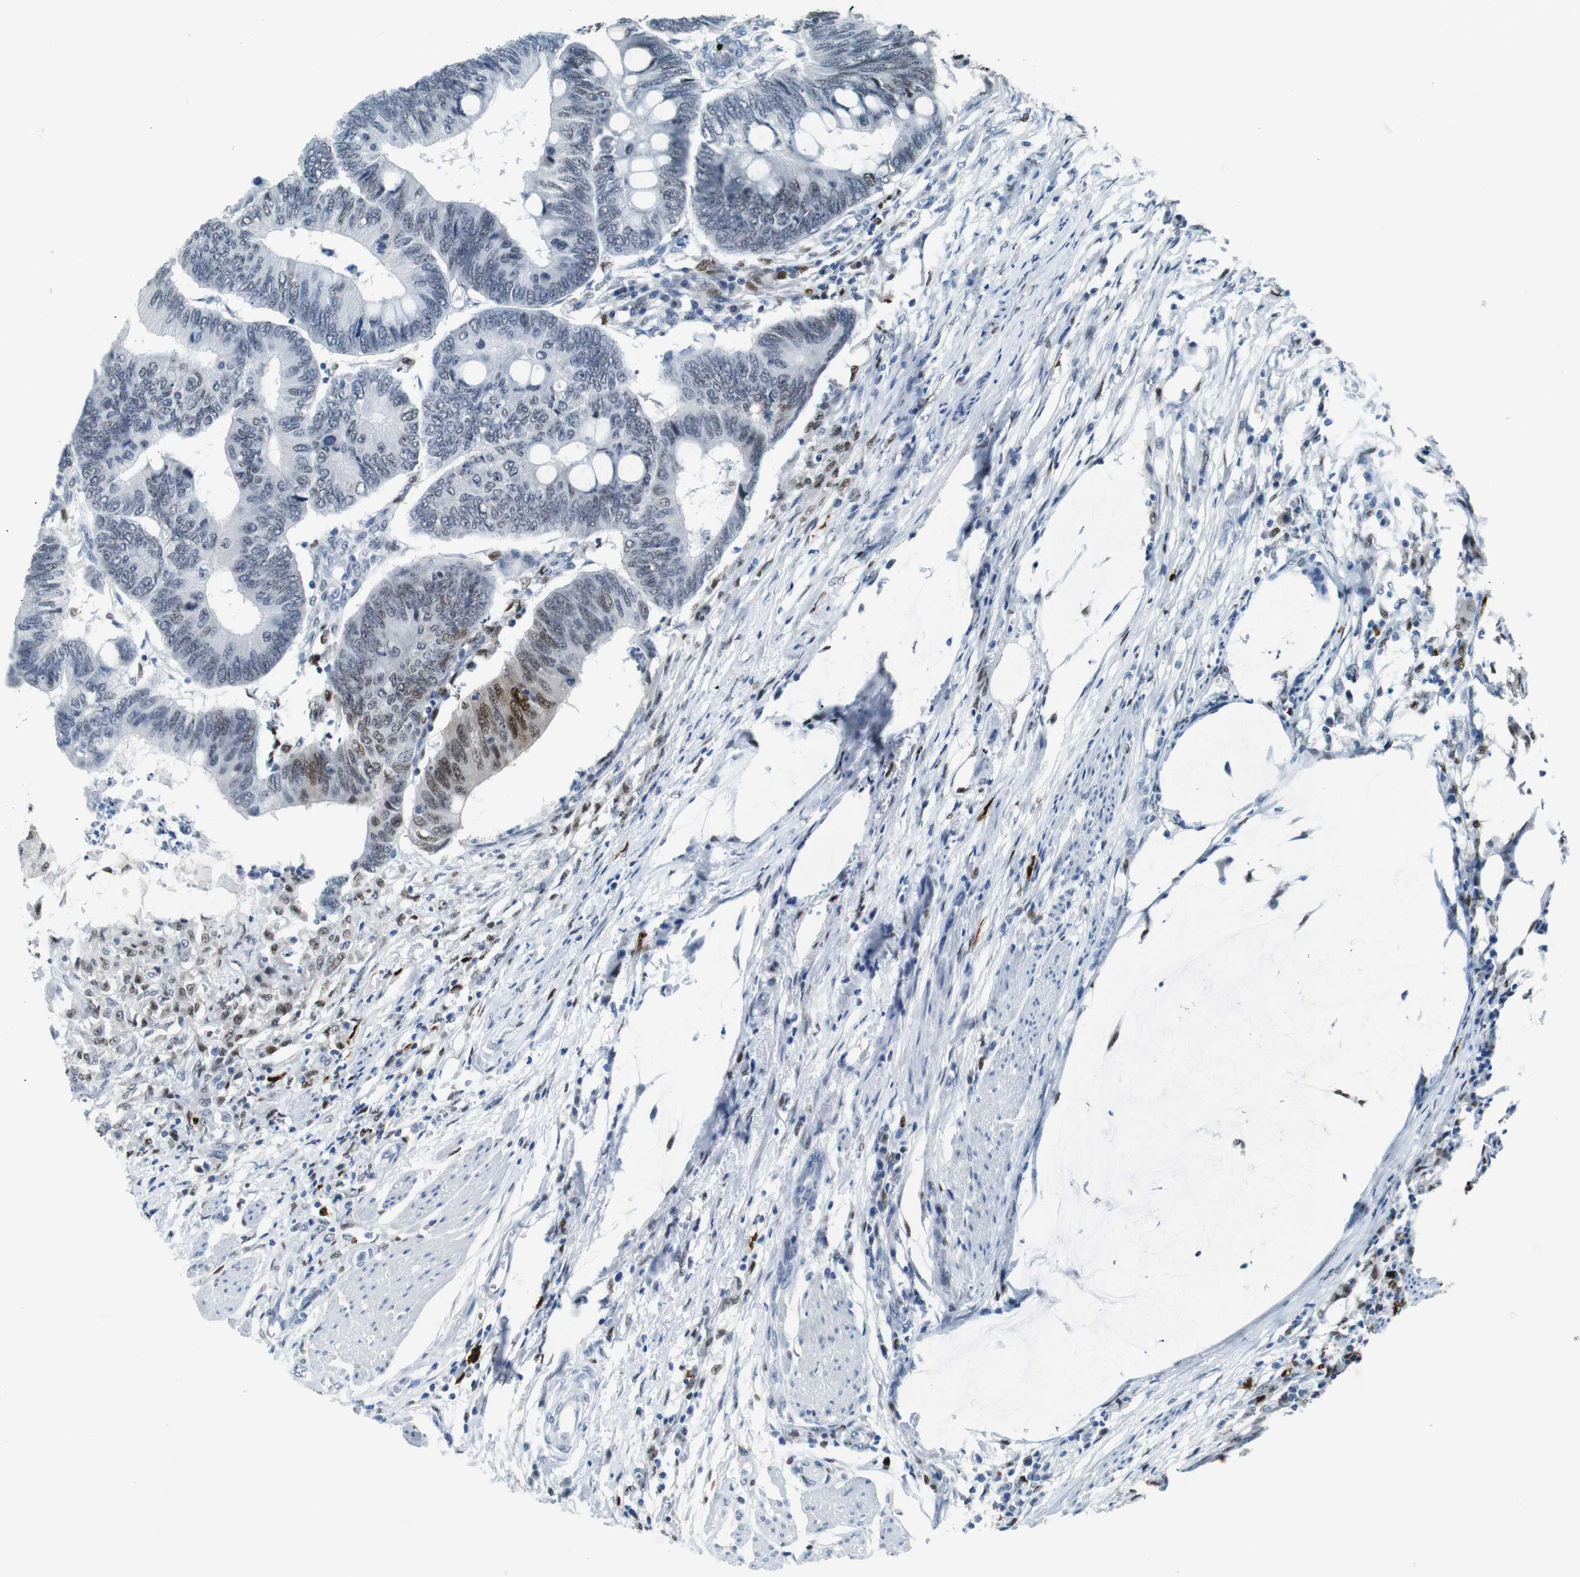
{"staining": {"intensity": "moderate", "quantity": "<25%", "location": "nuclear"}, "tissue": "colorectal cancer", "cell_type": "Tumor cells", "image_type": "cancer", "snomed": [{"axis": "morphology", "description": "Normal tissue, NOS"}, {"axis": "morphology", "description": "Adenocarcinoma, NOS"}, {"axis": "topography", "description": "Rectum"}, {"axis": "topography", "description": "Peripheral nerve tissue"}], "caption": "IHC staining of adenocarcinoma (colorectal), which displays low levels of moderate nuclear positivity in about <25% of tumor cells indicating moderate nuclear protein staining. The staining was performed using DAB (3,3'-diaminobenzidine) (brown) for protein detection and nuclei were counterstained in hematoxylin (blue).", "gene": "IRF8", "patient": {"sex": "male", "age": 92}}